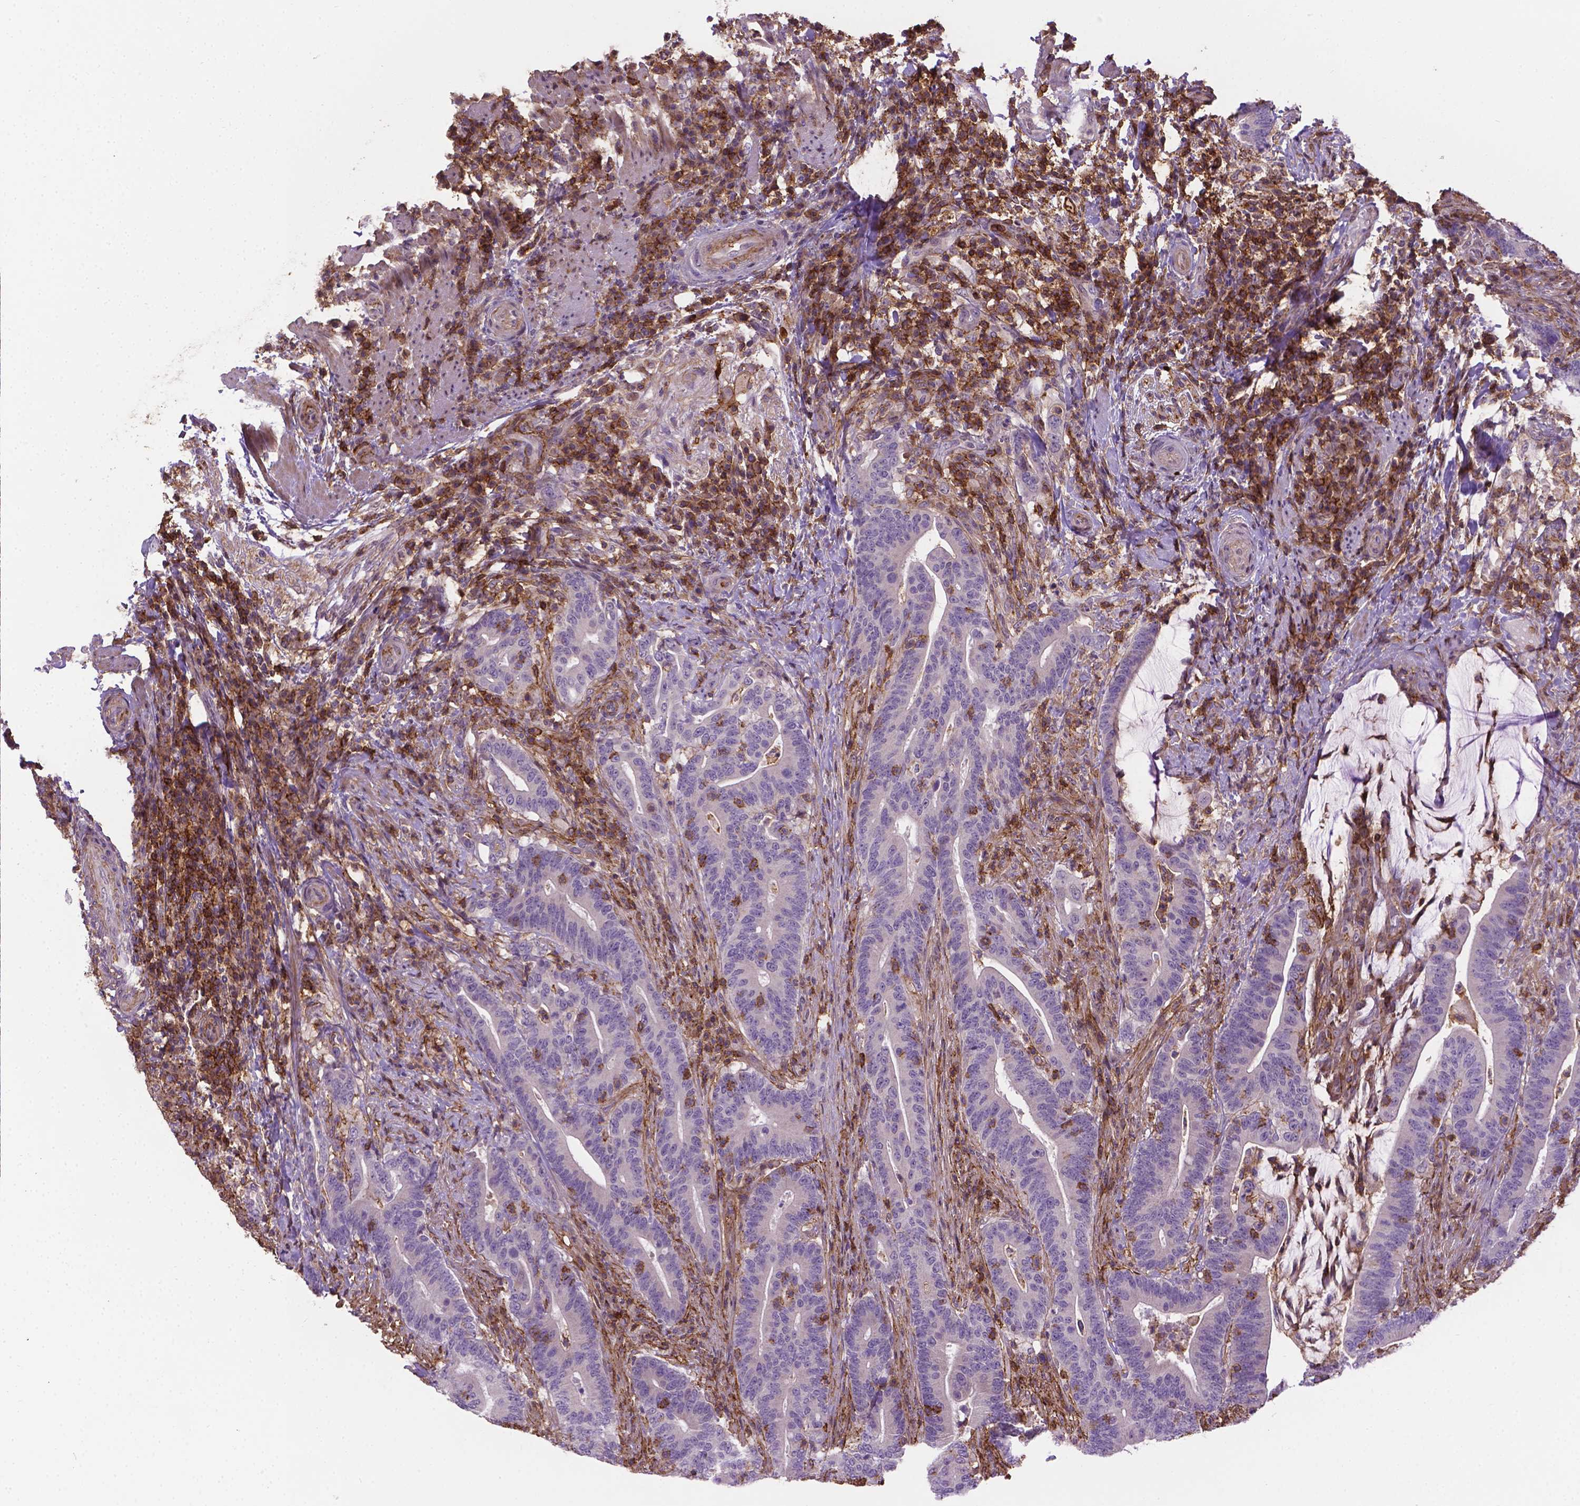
{"staining": {"intensity": "negative", "quantity": "none", "location": "none"}, "tissue": "colorectal cancer", "cell_type": "Tumor cells", "image_type": "cancer", "snomed": [{"axis": "morphology", "description": "Adenocarcinoma, NOS"}, {"axis": "topography", "description": "Colon"}], "caption": "Colorectal cancer was stained to show a protein in brown. There is no significant expression in tumor cells.", "gene": "ACAD10", "patient": {"sex": "female", "age": 66}}